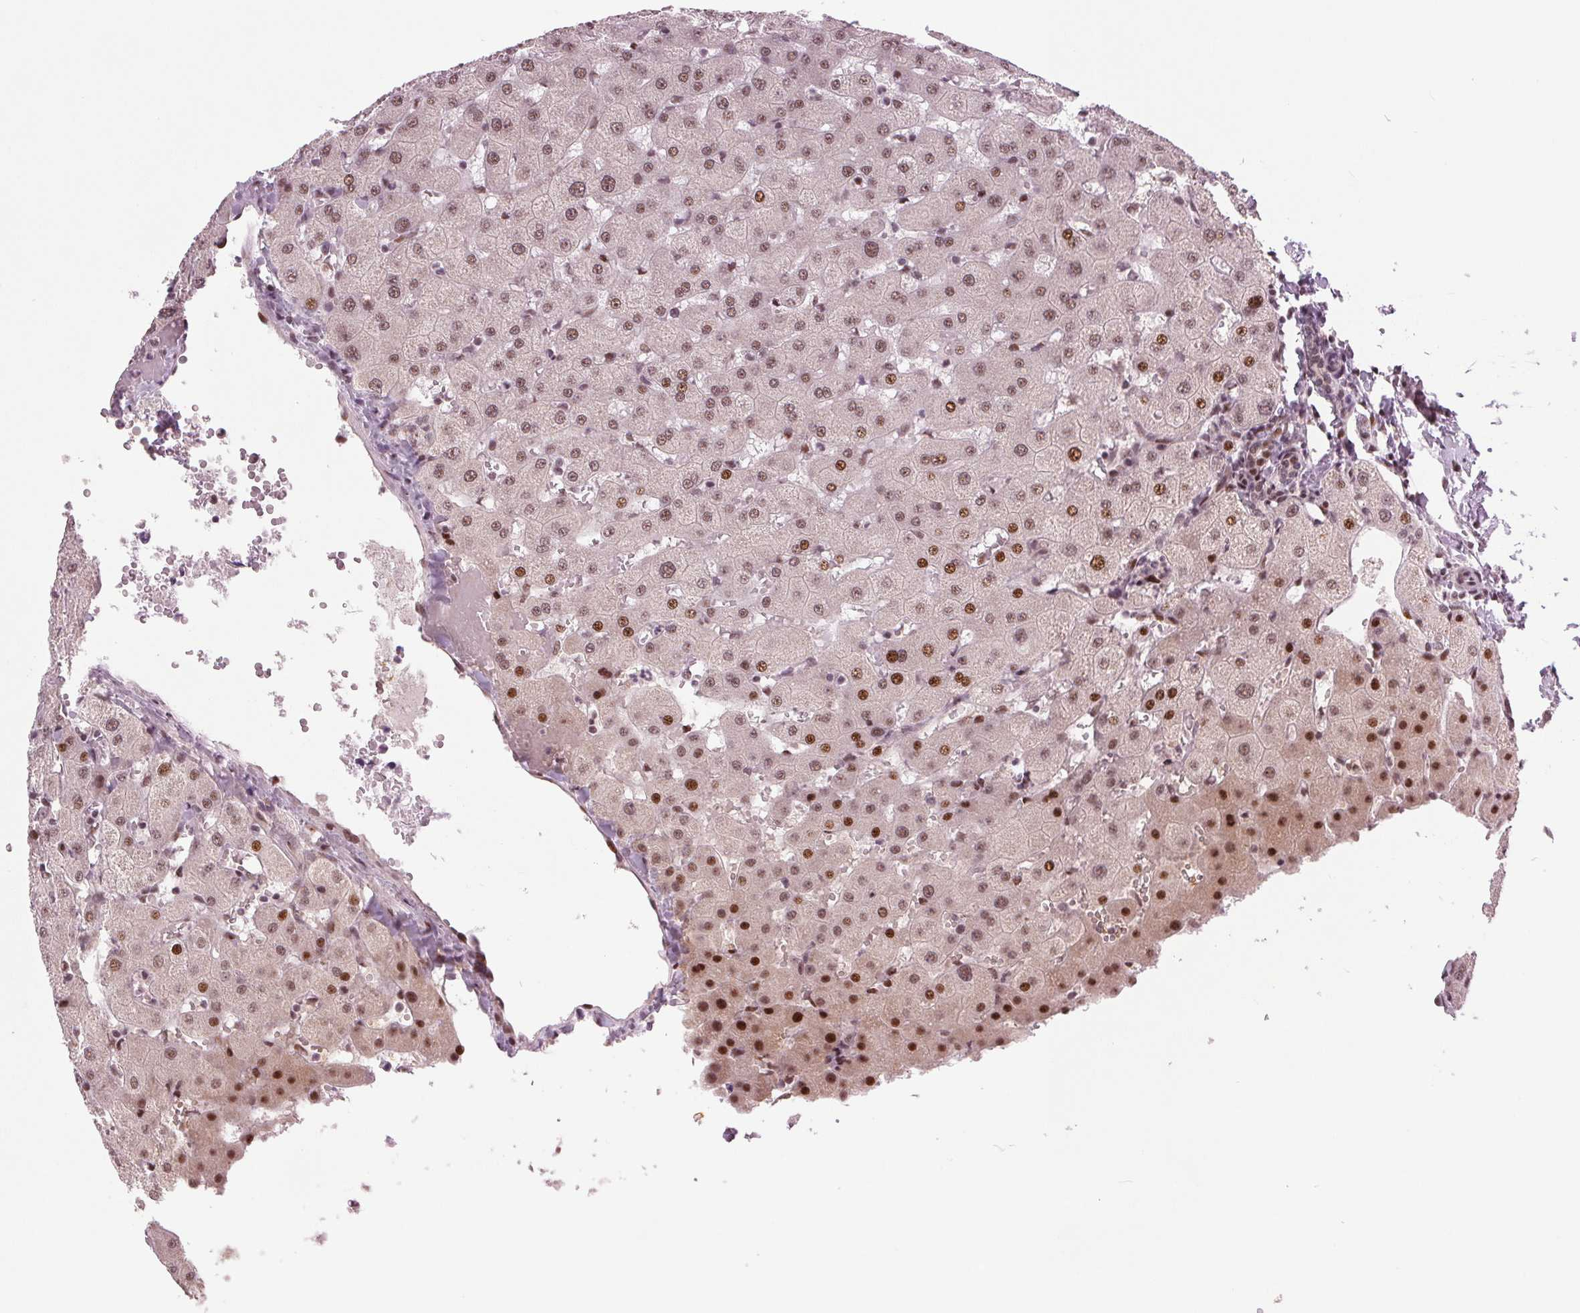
{"staining": {"intensity": "moderate", "quantity": ">75%", "location": "nuclear"}, "tissue": "liver", "cell_type": "Cholangiocytes", "image_type": "normal", "snomed": [{"axis": "morphology", "description": "Normal tissue, NOS"}, {"axis": "topography", "description": "Liver"}], "caption": "Approximately >75% of cholangiocytes in benign human liver demonstrate moderate nuclear protein positivity as visualized by brown immunohistochemical staining.", "gene": "TTC34", "patient": {"sex": "female", "age": 63}}